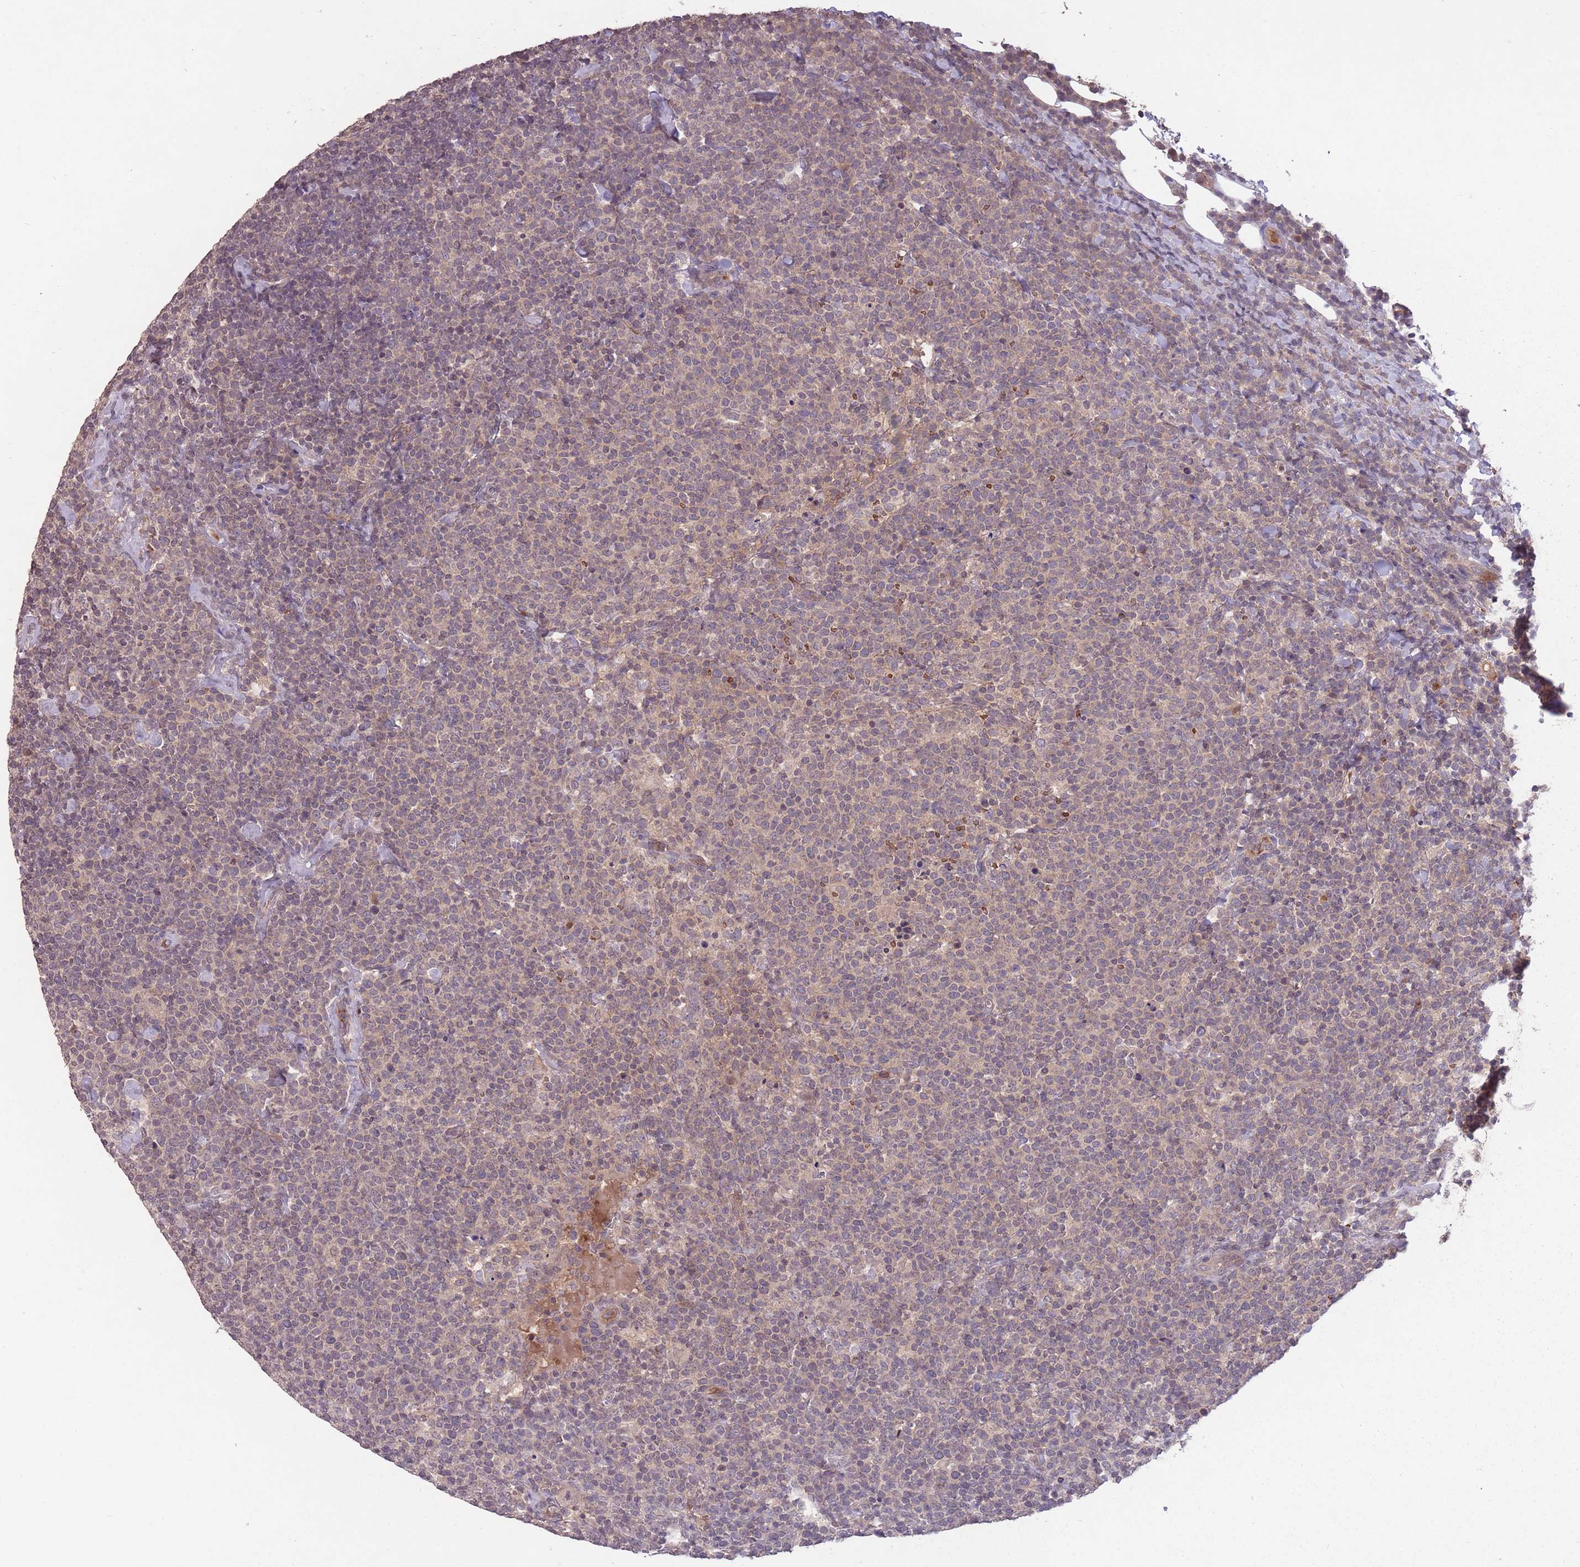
{"staining": {"intensity": "negative", "quantity": "none", "location": "none"}, "tissue": "lymphoma", "cell_type": "Tumor cells", "image_type": "cancer", "snomed": [{"axis": "morphology", "description": "Malignant lymphoma, non-Hodgkin's type, High grade"}, {"axis": "topography", "description": "Lymph node"}], "caption": "A histopathology image of lymphoma stained for a protein reveals no brown staining in tumor cells.", "gene": "ADCYAP1R1", "patient": {"sex": "male", "age": 61}}